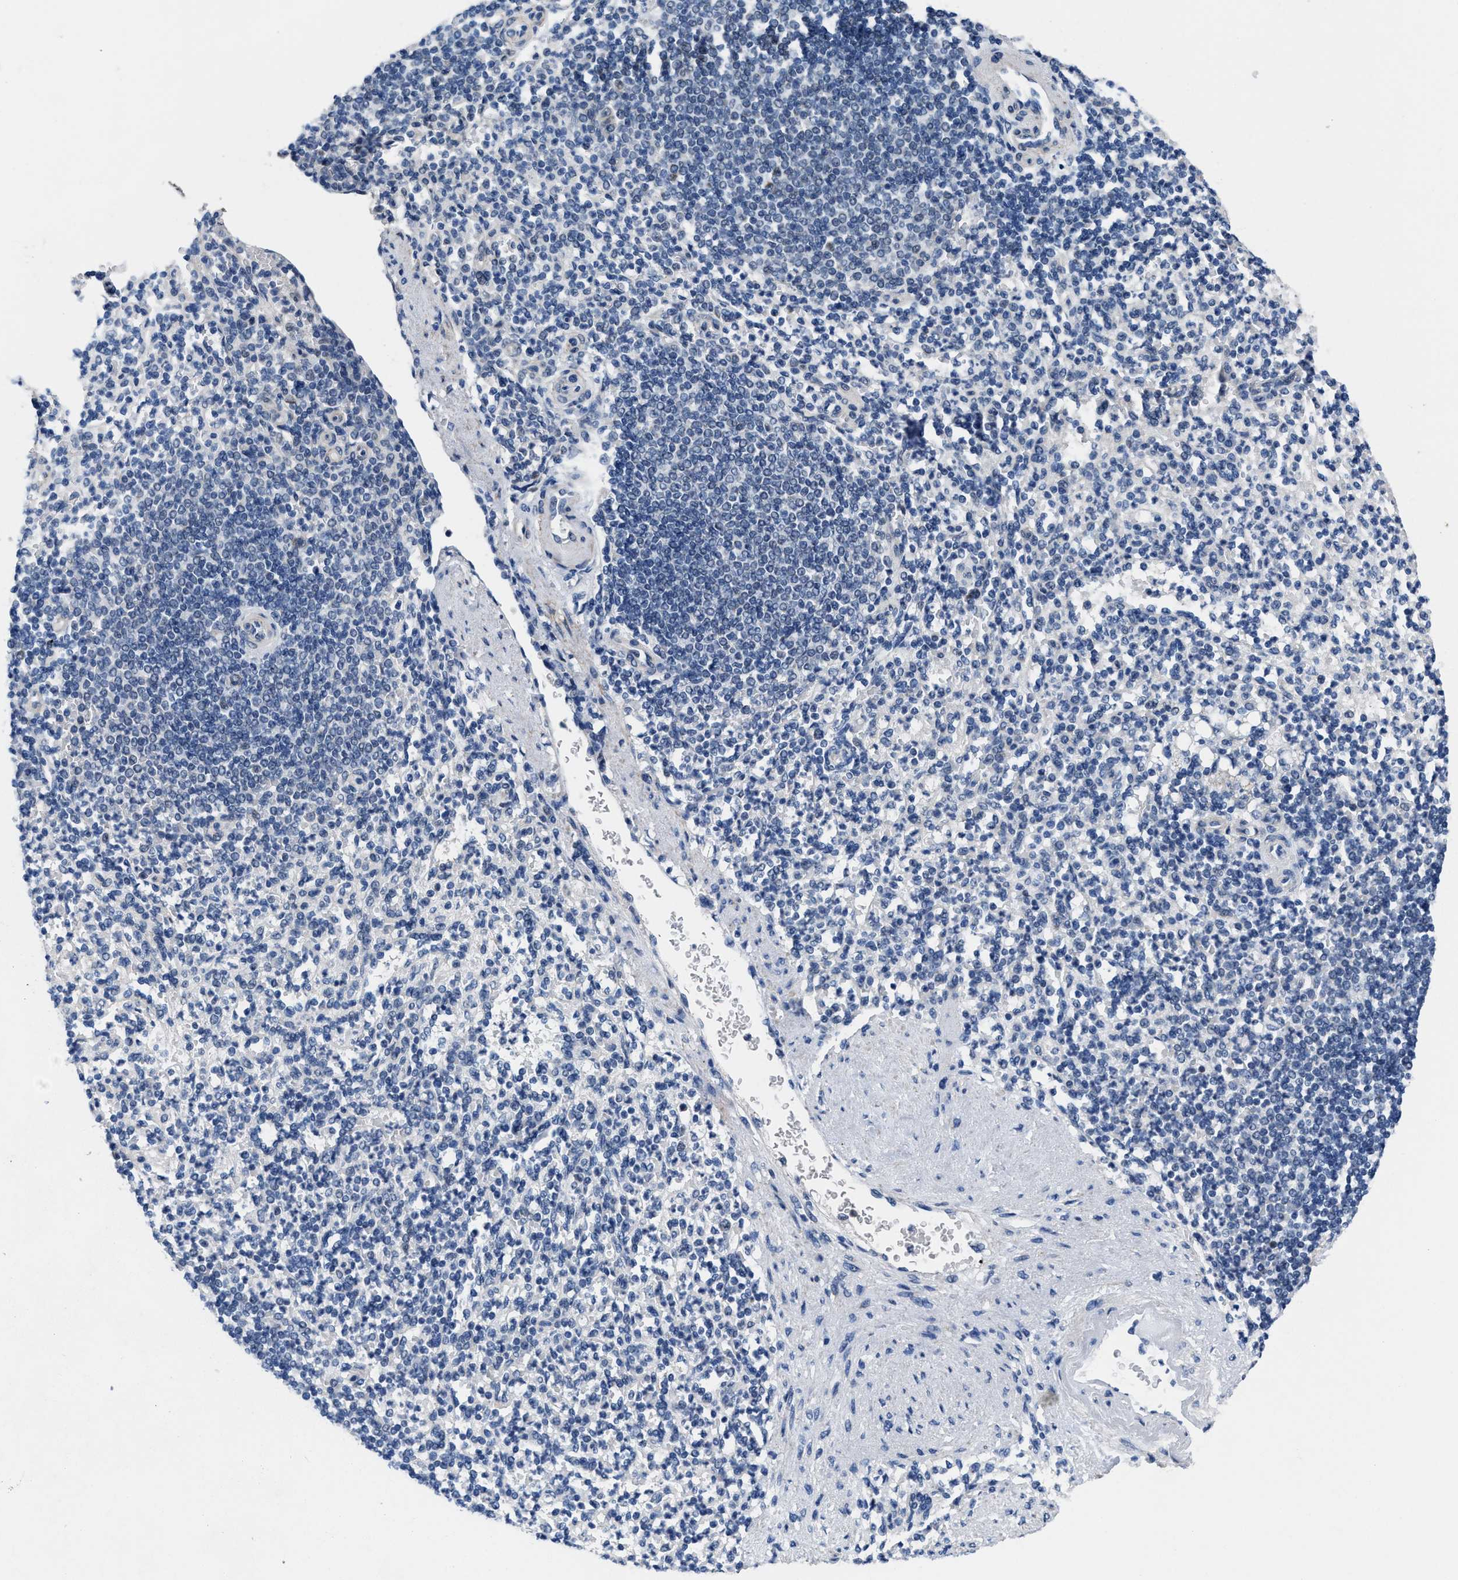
{"staining": {"intensity": "negative", "quantity": "none", "location": "none"}, "tissue": "spleen", "cell_type": "Cells in red pulp", "image_type": "normal", "snomed": [{"axis": "morphology", "description": "Normal tissue, NOS"}, {"axis": "topography", "description": "Spleen"}], "caption": "Photomicrograph shows no significant protein expression in cells in red pulp of benign spleen. (DAB IHC, high magnification).", "gene": "ID3", "patient": {"sex": "female", "age": 74}}